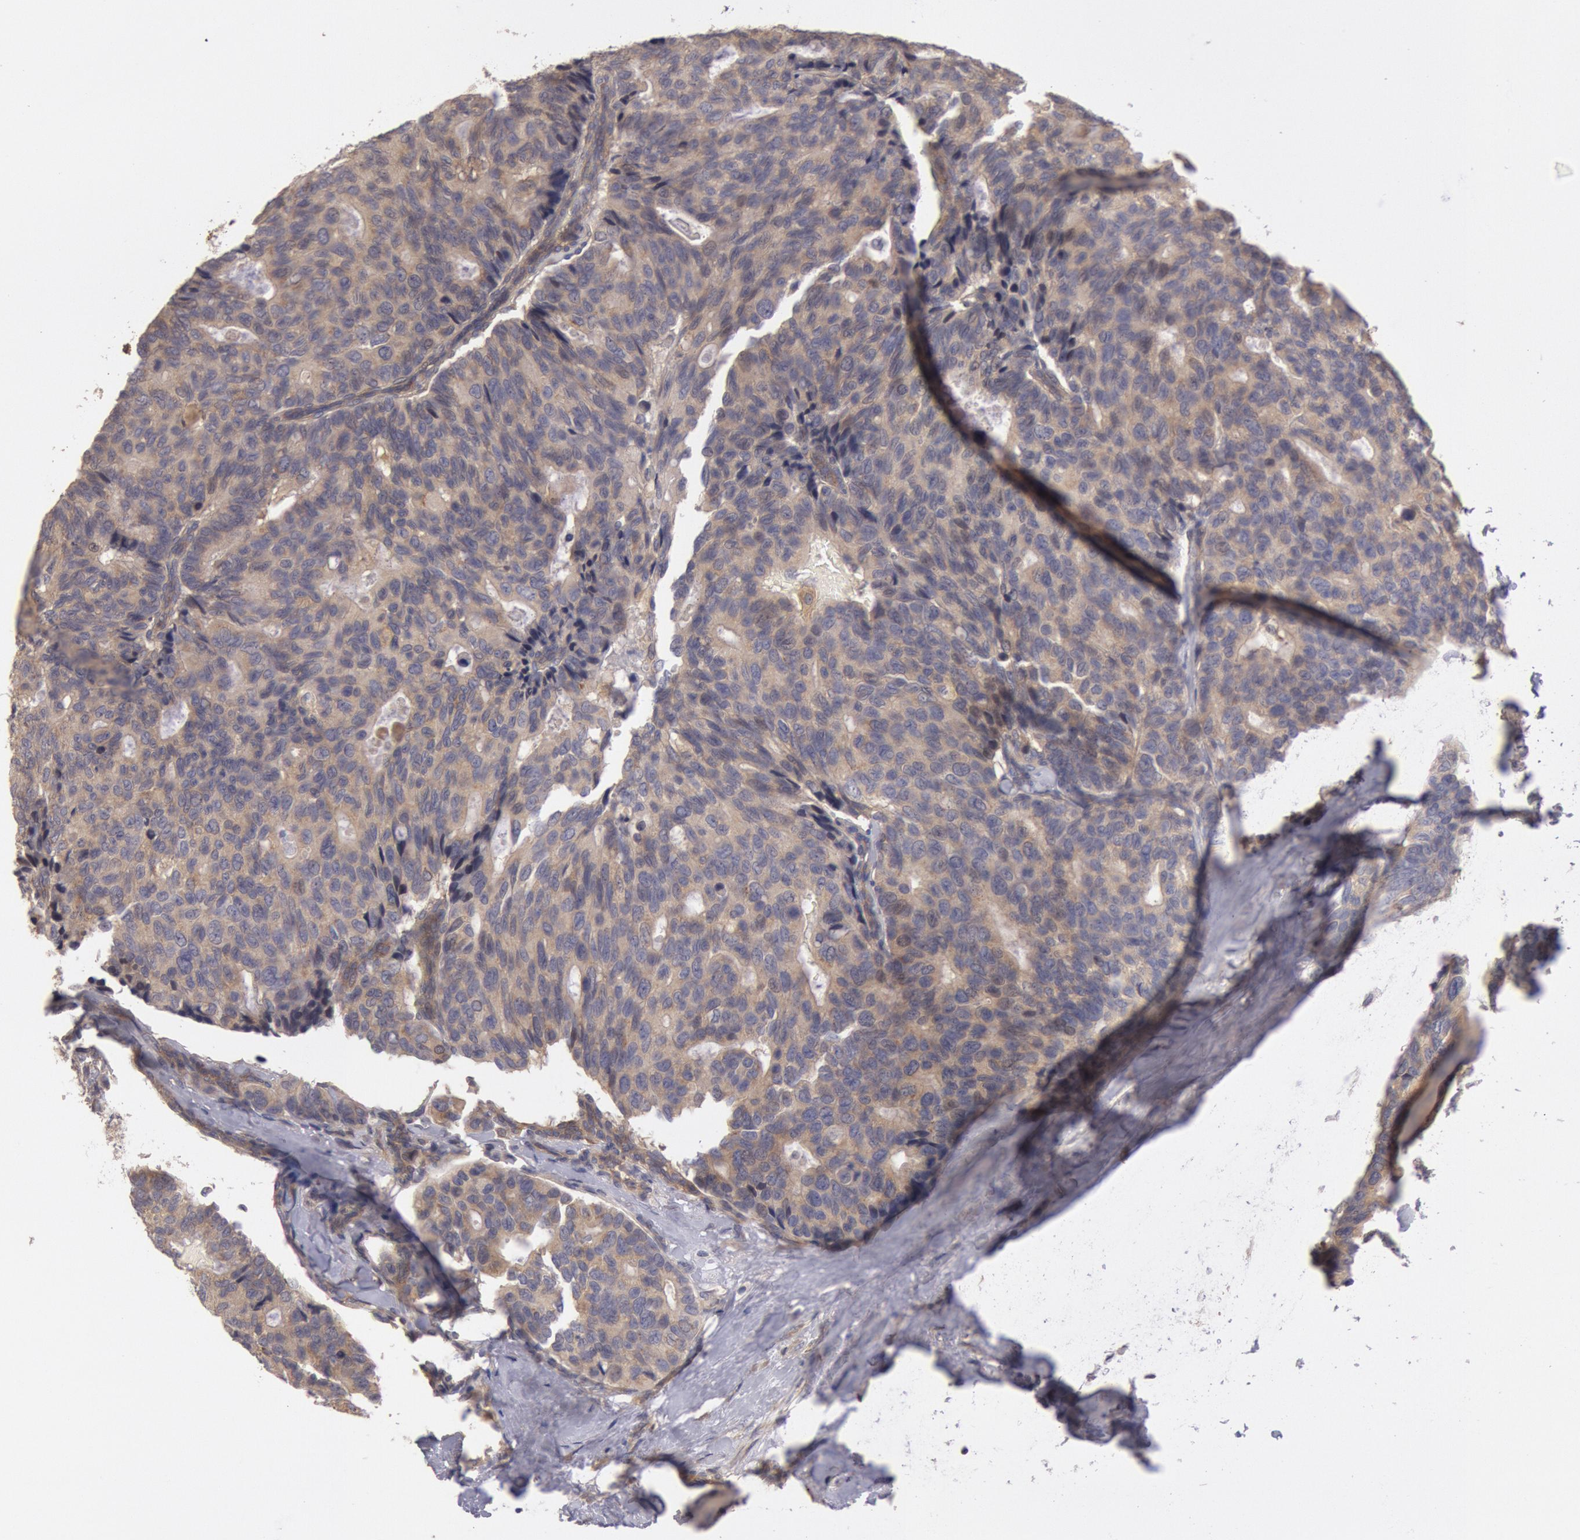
{"staining": {"intensity": "weak", "quantity": ">75%", "location": "cytoplasmic/membranous"}, "tissue": "breast cancer", "cell_type": "Tumor cells", "image_type": "cancer", "snomed": [{"axis": "morphology", "description": "Duct carcinoma"}, {"axis": "topography", "description": "Breast"}], "caption": "Weak cytoplasmic/membranous staining is seen in approximately >75% of tumor cells in infiltrating ductal carcinoma (breast).", "gene": "PIK3R1", "patient": {"sex": "female", "age": 69}}